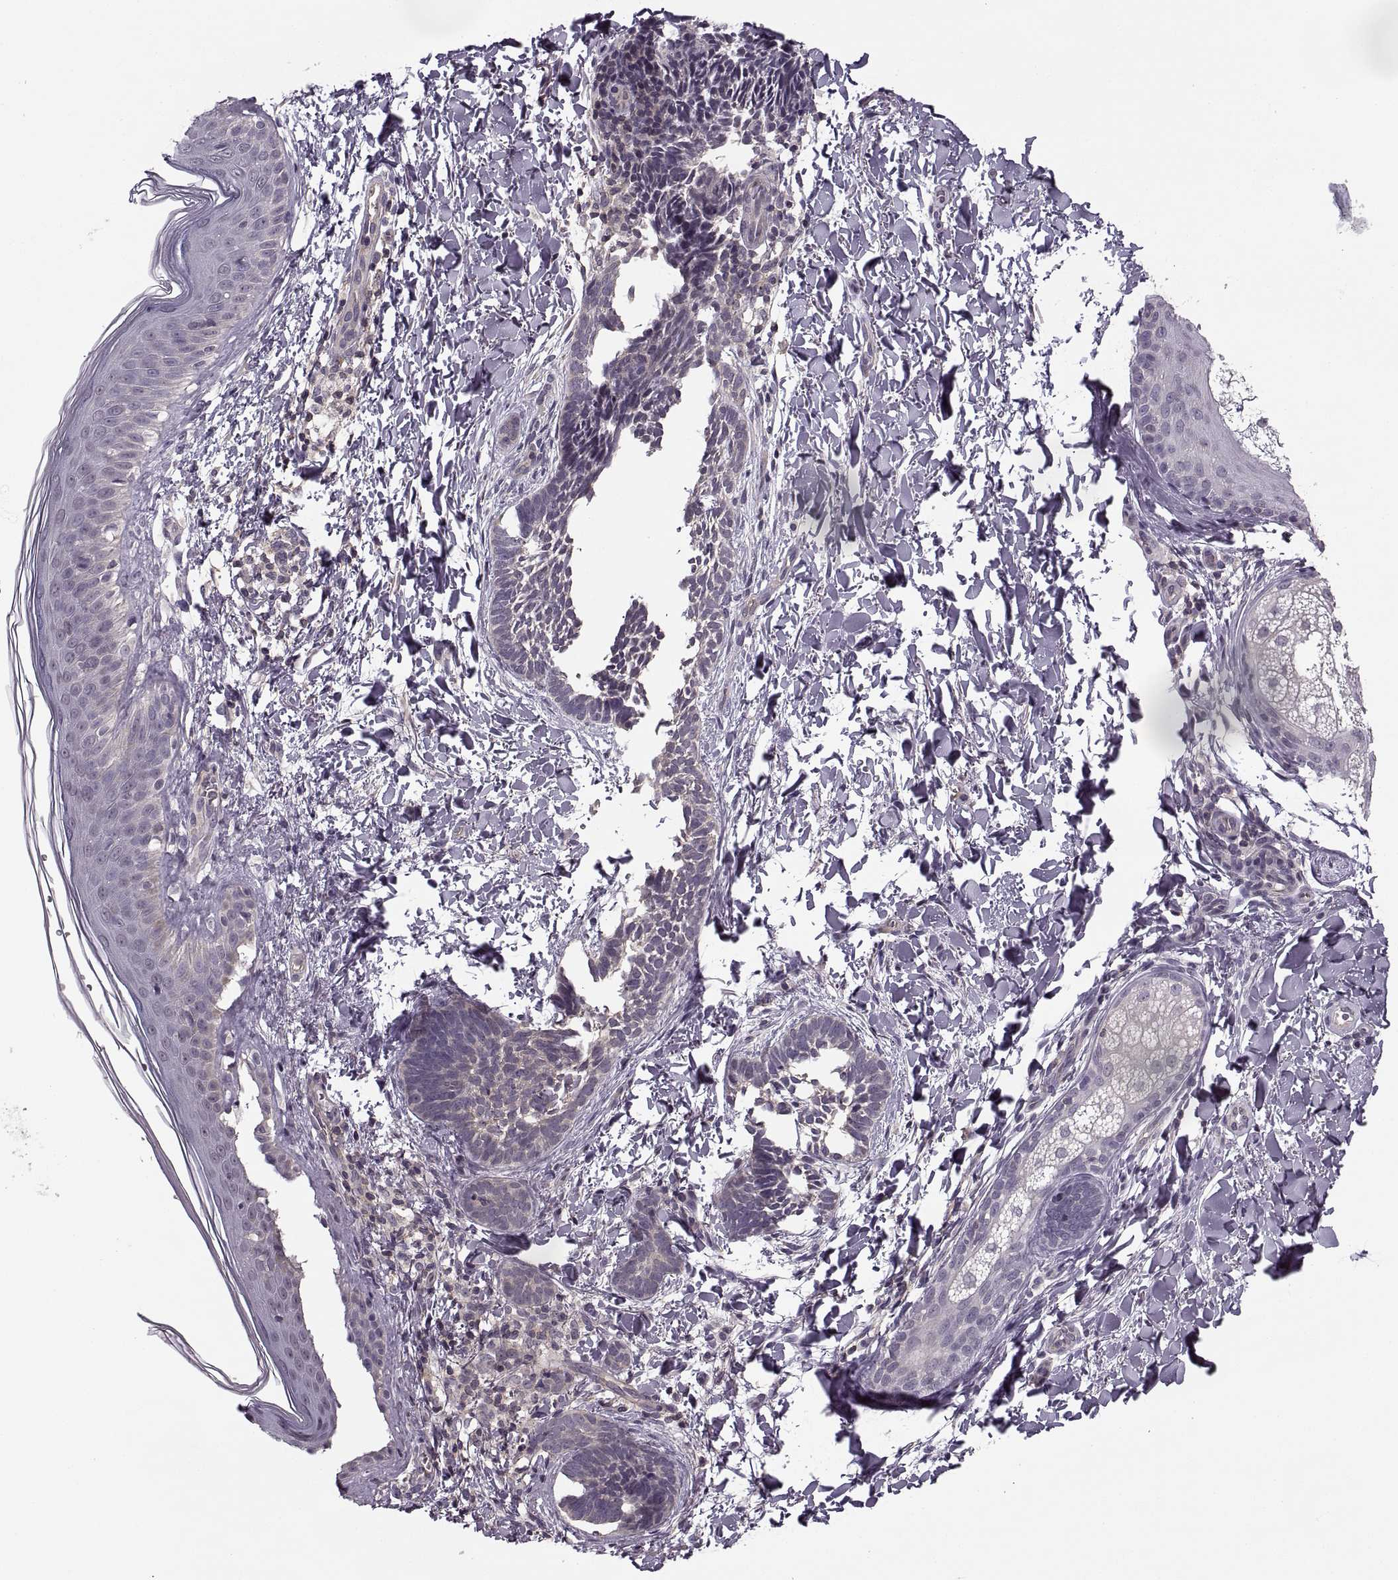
{"staining": {"intensity": "negative", "quantity": "none", "location": "none"}, "tissue": "skin cancer", "cell_type": "Tumor cells", "image_type": "cancer", "snomed": [{"axis": "morphology", "description": "Normal tissue, NOS"}, {"axis": "morphology", "description": "Basal cell carcinoma"}, {"axis": "topography", "description": "Skin"}], "caption": "Immunohistochemistry (IHC) image of human basal cell carcinoma (skin) stained for a protein (brown), which demonstrates no positivity in tumor cells.", "gene": "LUZP2", "patient": {"sex": "male", "age": 46}}